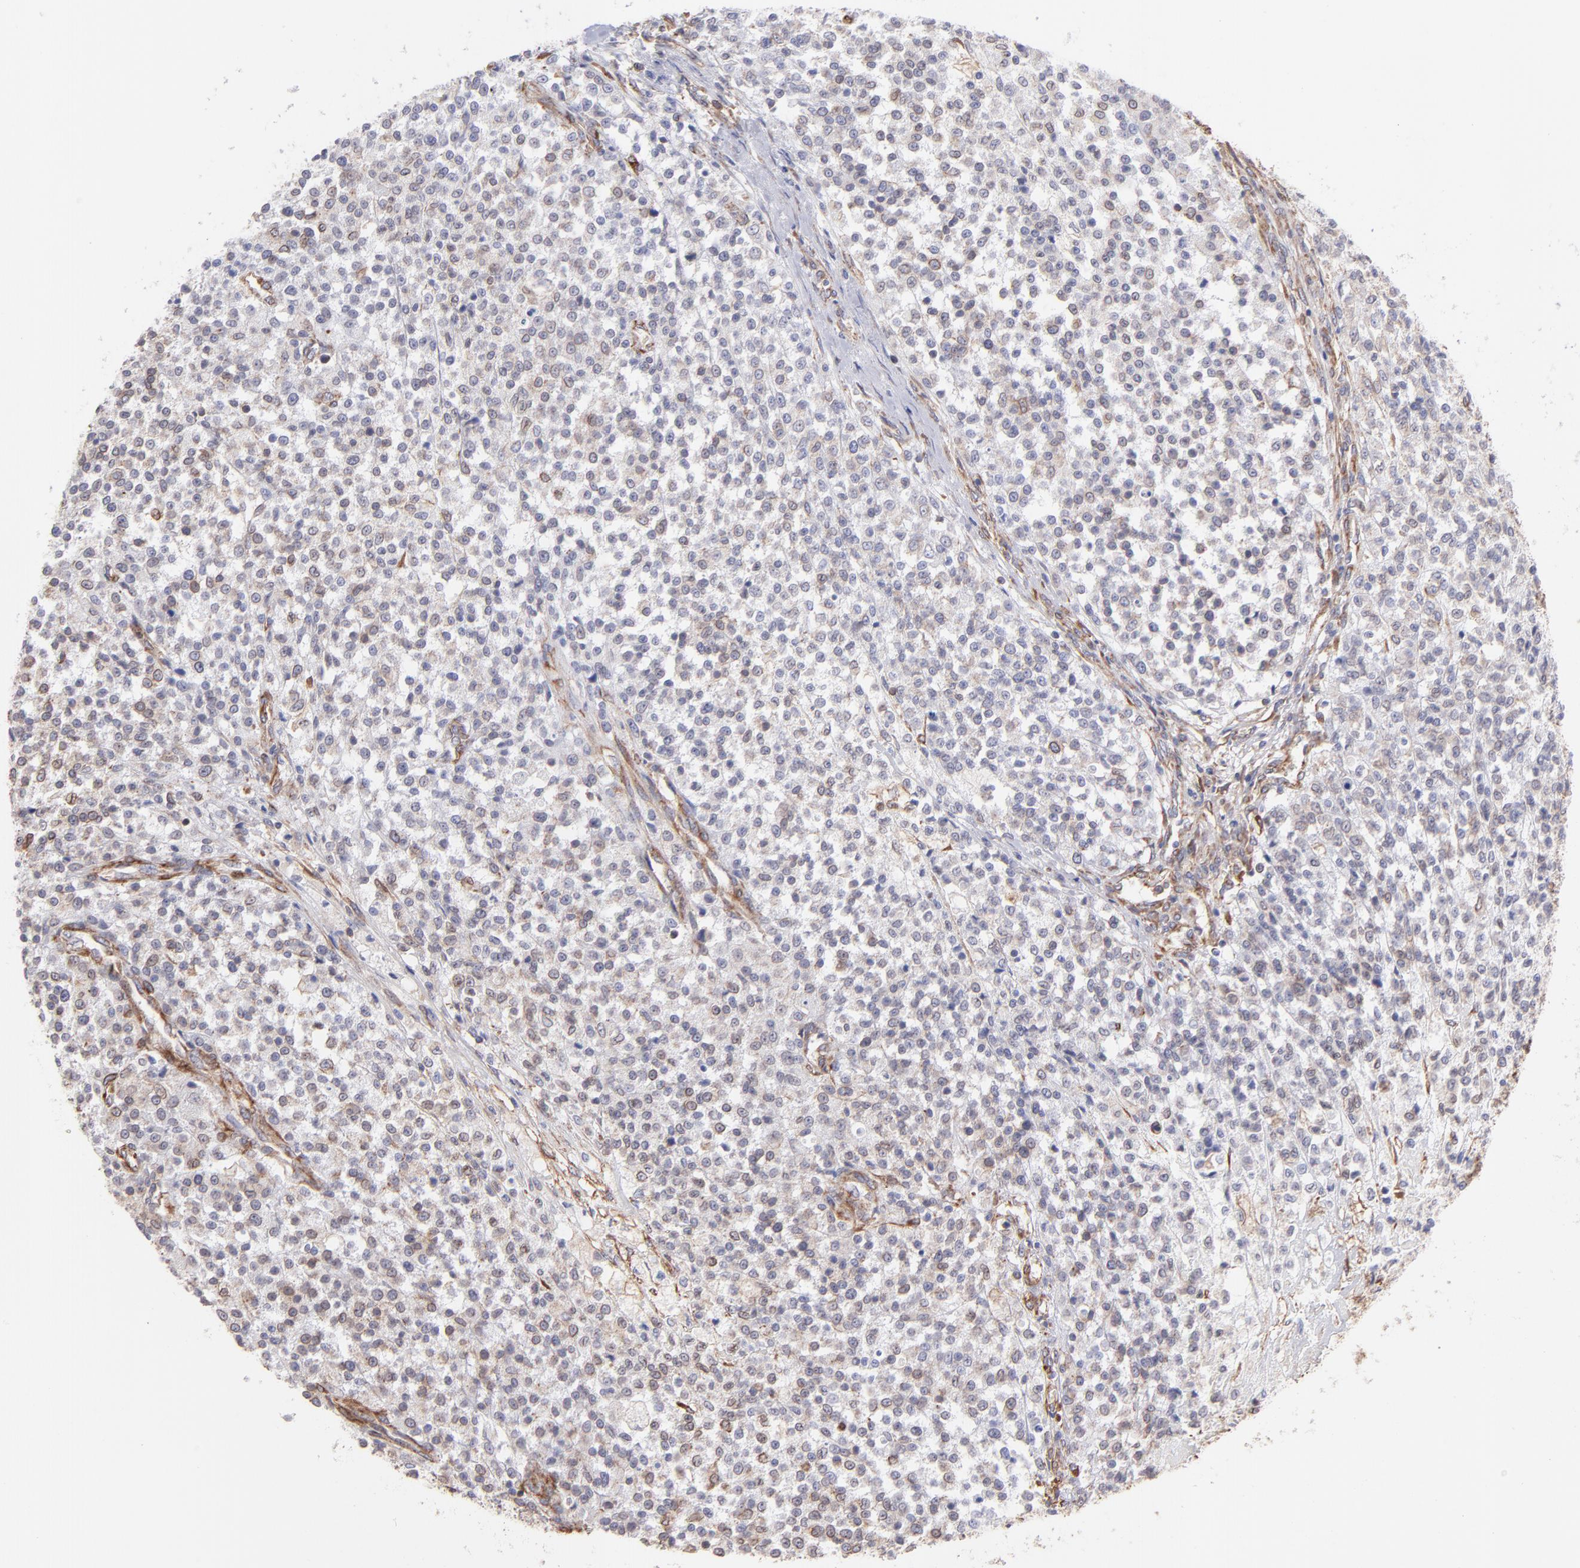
{"staining": {"intensity": "weak", "quantity": "25%-75%", "location": "cytoplasmic/membranous"}, "tissue": "testis cancer", "cell_type": "Tumor cells", "image_type": "cancer", "snomed": [{"axis": "morphology", "description": "Seminoma, NOS"}, {"axis": "topography", "description": "Testis"}], "caption": "Immunohistochemistry (IHC) micrograph of neoplastic tissue: testis cancer (seminoma) stained using immunohistochemistry (IHC) displays low levels of weak protein expression localized specifically in the cytoplasmic/membranous of tumor cells, appearing as a cytoplasmic/membranous brown color.", "gene": "PLEC", "patient": {"sex": "male", "age": 59}}